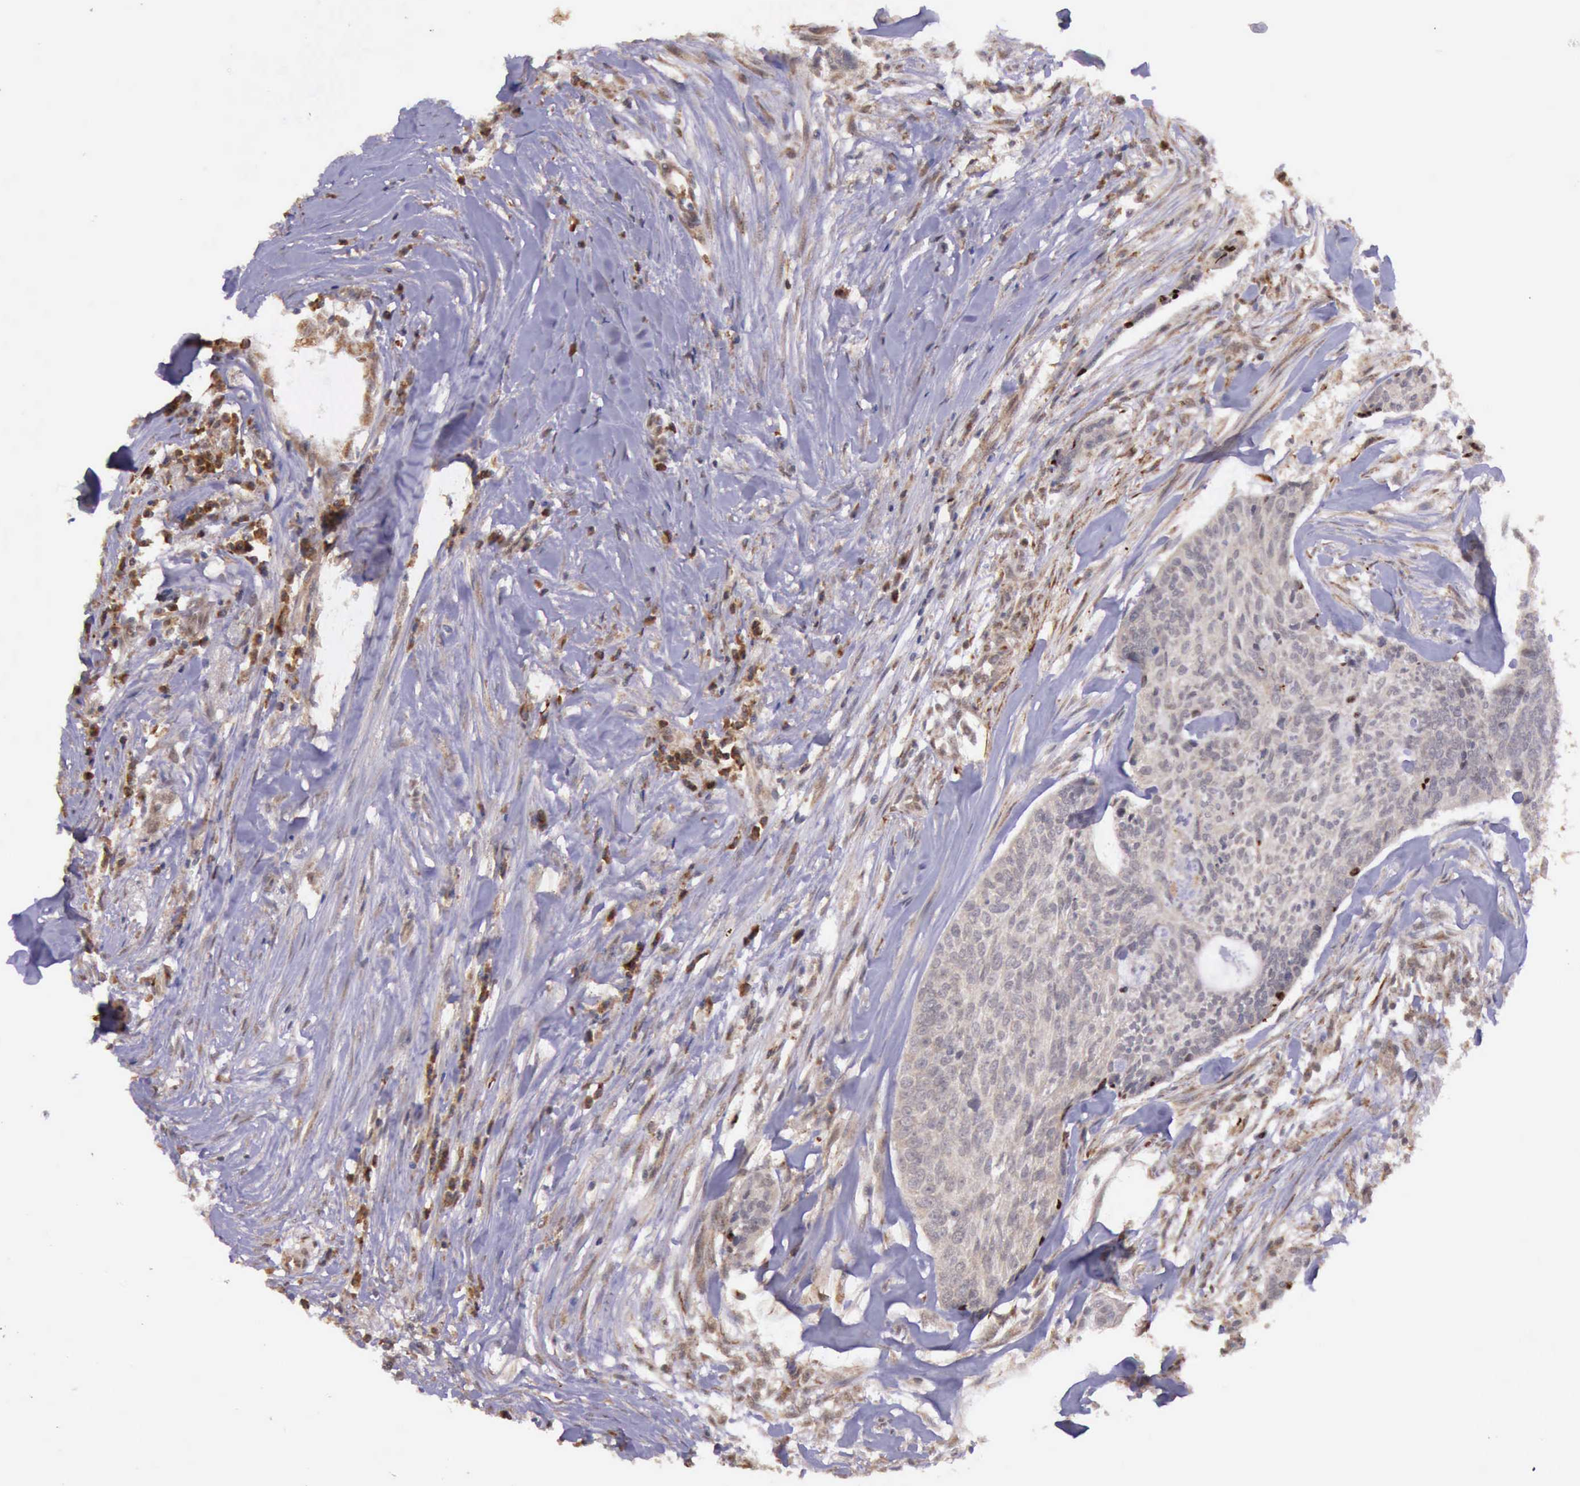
{"staining": {"intensity": "weak", "quantity": ">75%", "location": "cytoplasmic/membranous"}, "tissue": "head and neck cancer", "cell_type": "Tumor cells", "image_type": "cancer", "snomed": [{"axis": "morphology", "description": "Squamous cell carcinoma, NOS"}, {"axis": "topography", "description": "Salivary gland"}, {"axis": "topography", "description": "Head-Neck"}], "caption": "There is low levels of weak cytoplasmic/membranous positivity in tumor cells of squamous cell carcinoma (head and neck), as demonstrated by immunohistochemical staining (brown color).", "gene": "ARMCX3", "patient": {"sex": "male", "age": 70}}